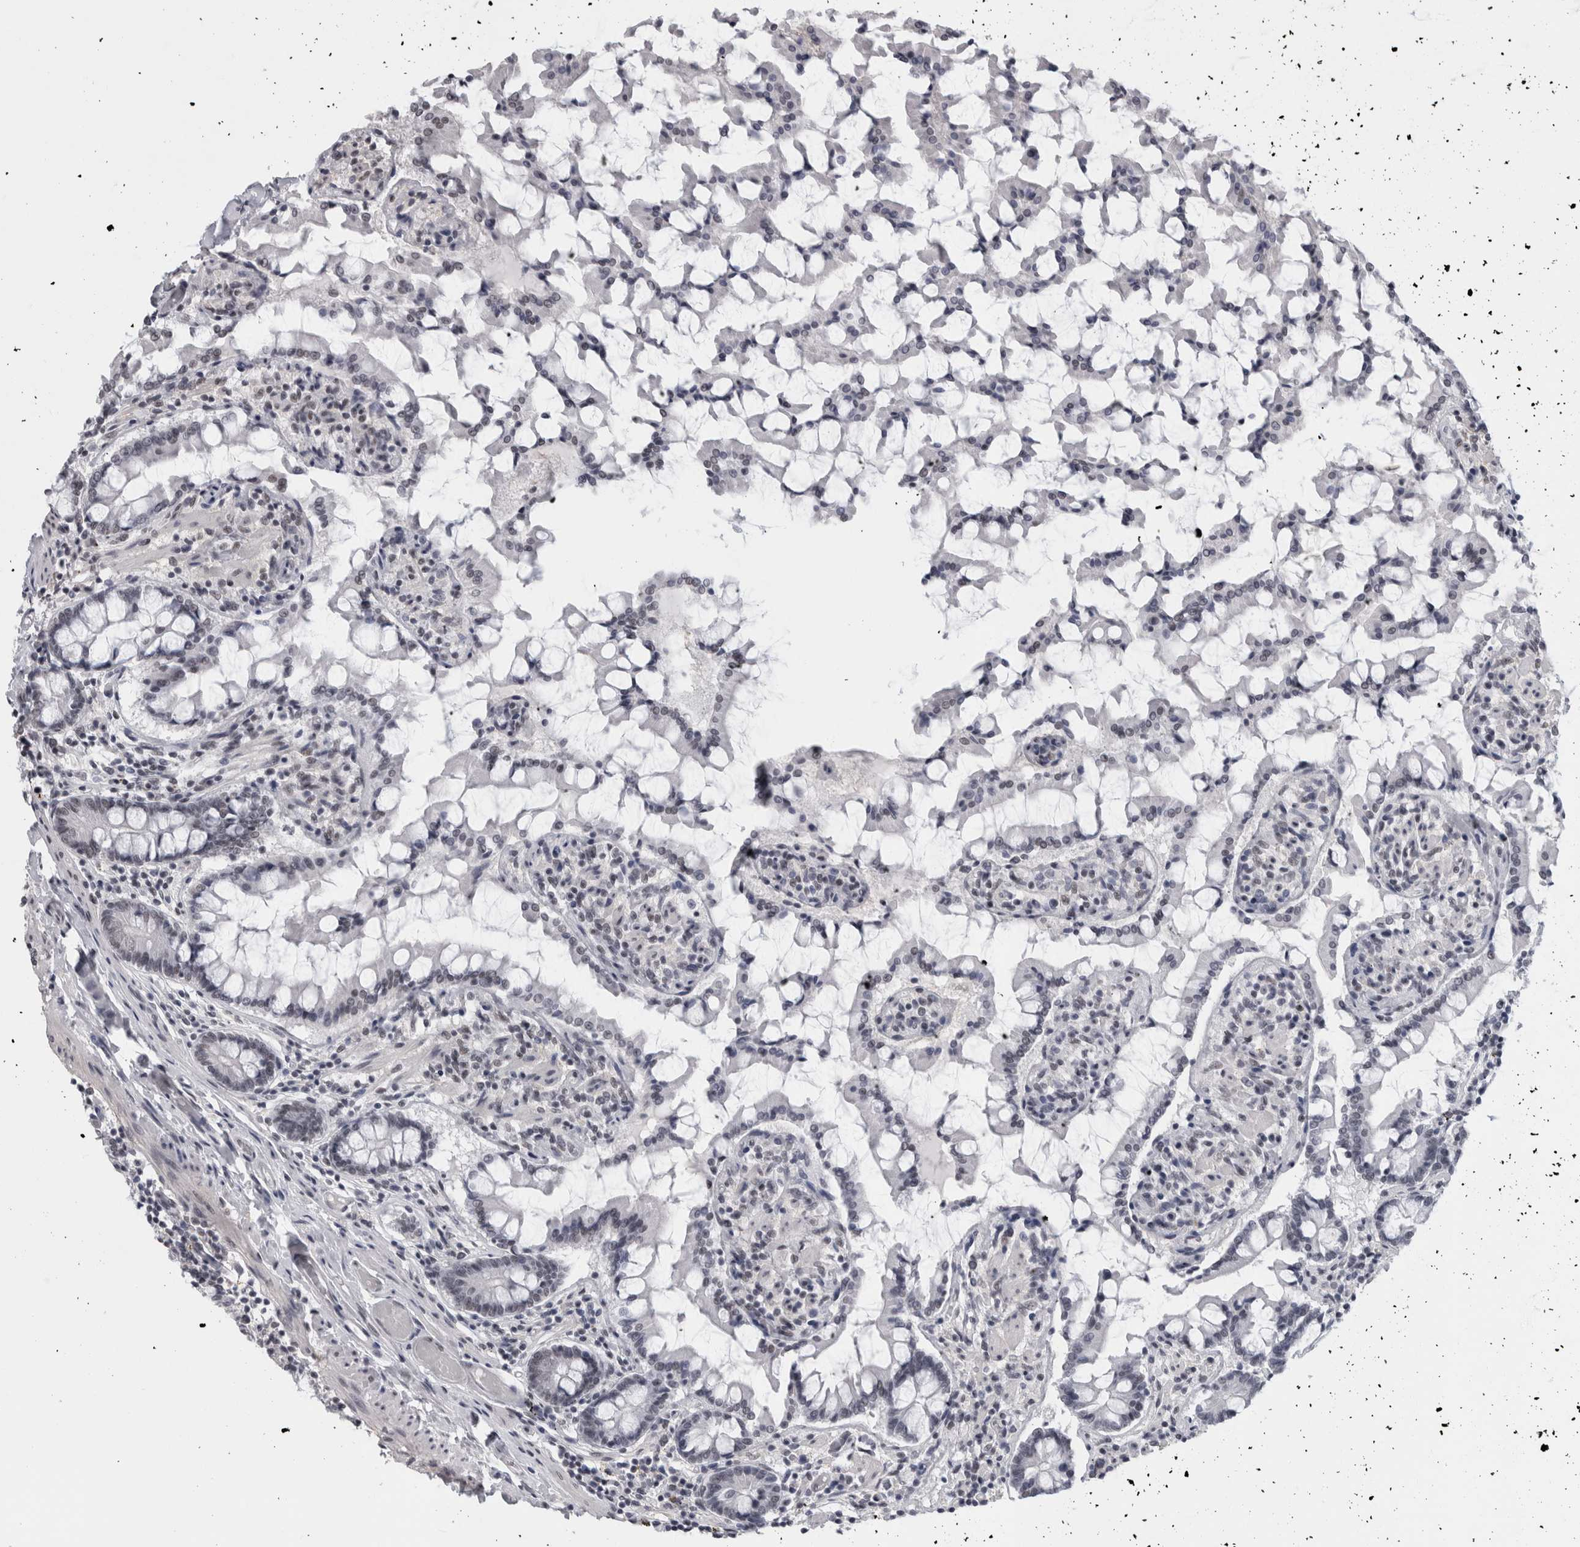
{"staining": {"intensity": "weak", "quantity": "<25%", "location": "nuclear"}, "tissue": "small intestine", "cell_type": "Glandular cells", "image_type": "normal", "snomed": [{"axis": "morphology", "description": "Normal tissue, NOS"}, {"axis": "topography", "description": "Small intestine"}], "caption": "An IHC image of unremarkable small intestine is shown. There is no staining in glandular cells of small intestine. (DAB (3,3'-diaminobenzidine) immunohistochemistry, high magnification).", "gene": "ARID4B", "patient": {"sex": "male", "age": 41}}